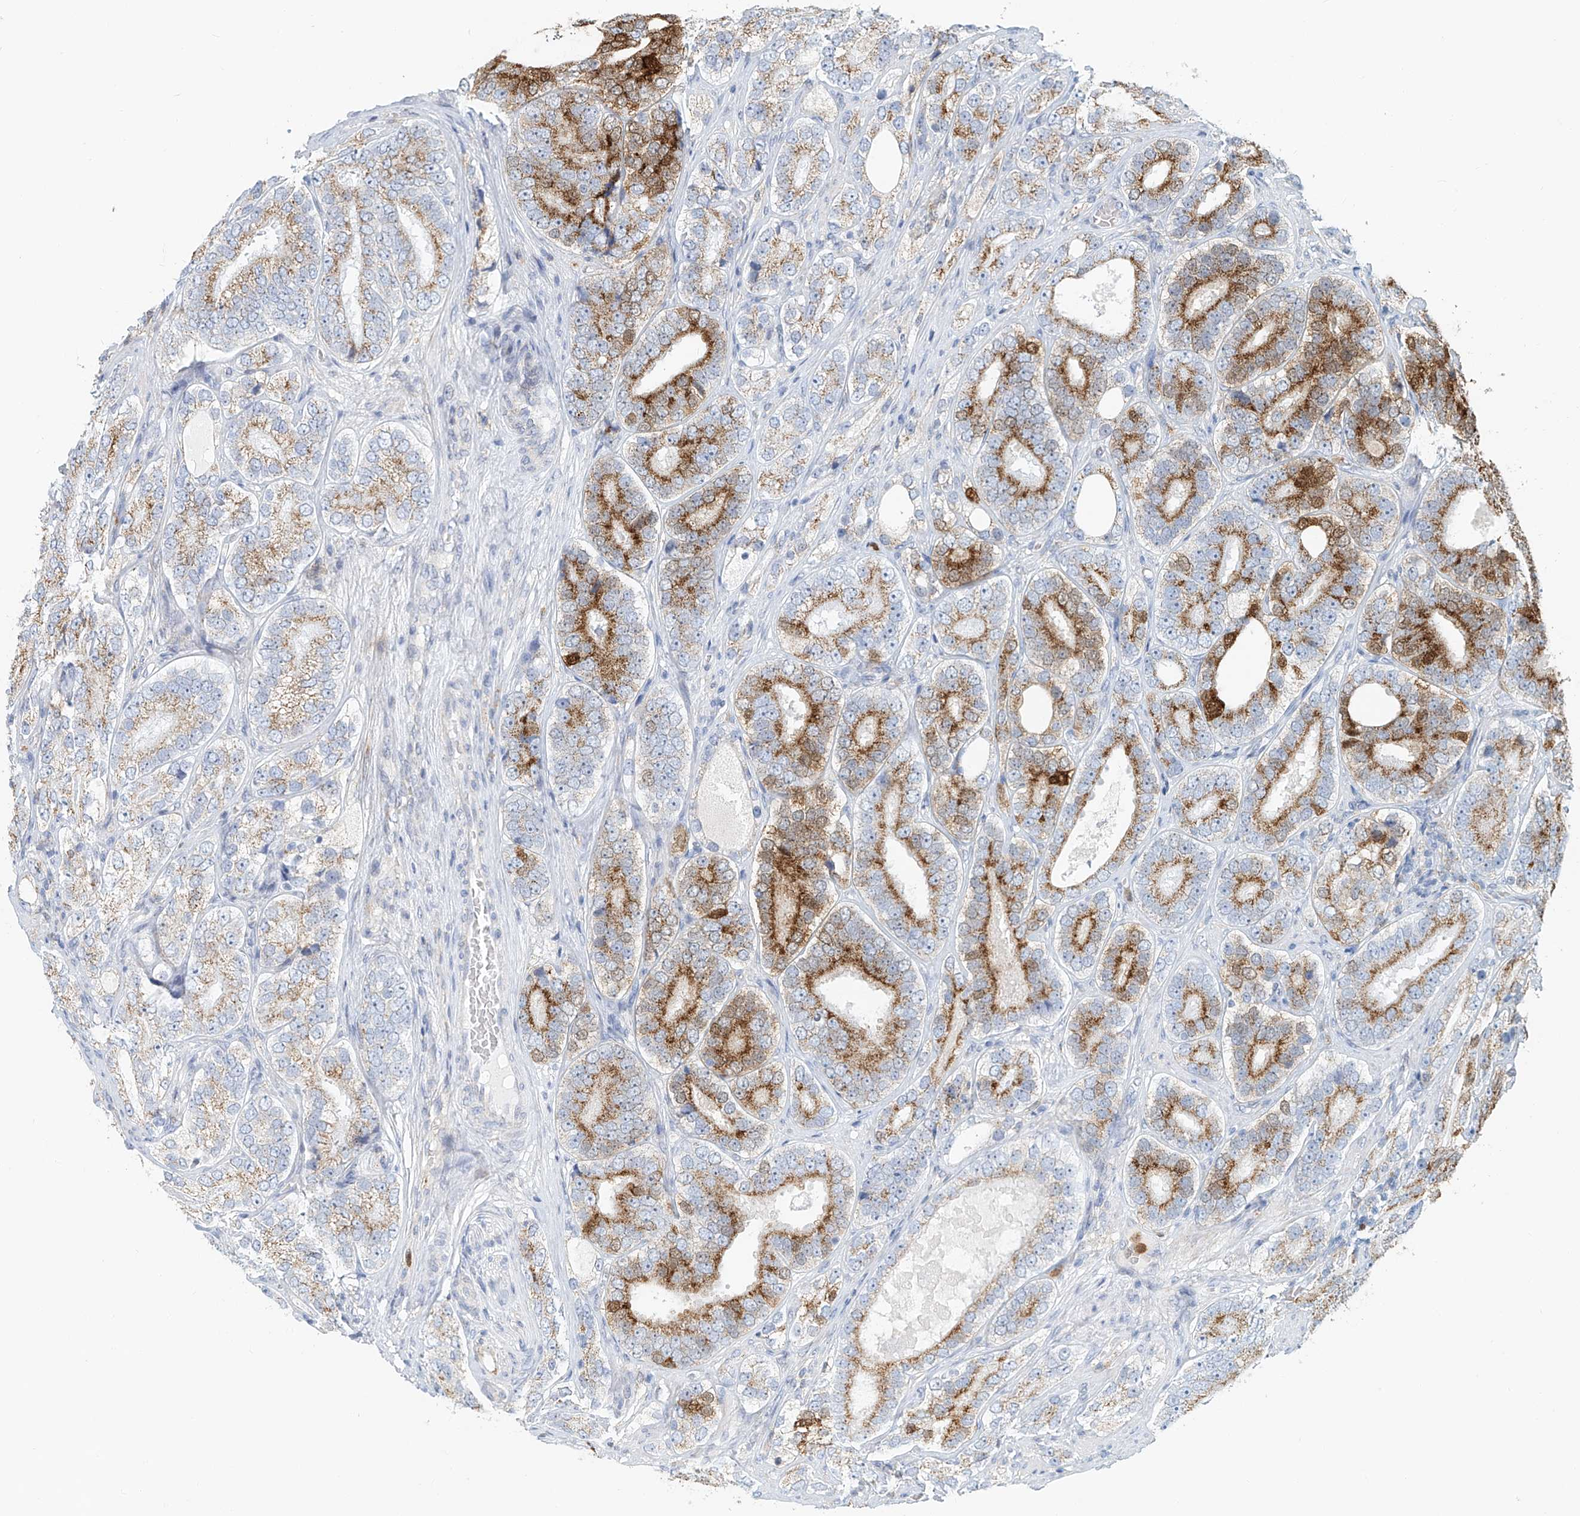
{"staining": {"intensity": "strong", "quantity": "25%-75%", "location": "cytoplasmic/membranous"}, "tissue": "prostate cancer", "cell_type": "Tumor cells", "image_type": "cancer", "snomed": [{"axis": "morphology", "description": "Adenocarcinoma, High grade"}, {"axis": "topography", "description": "Prostate"}], "caption": "Strong cytoplasmic/membranous protein positivity is identified in approximately 25%-75% of tumor cells in high-grade adenocarcinoma (prostate).", "gene": "PTPRA", "patient": {"sex": "male", "age": 56}}